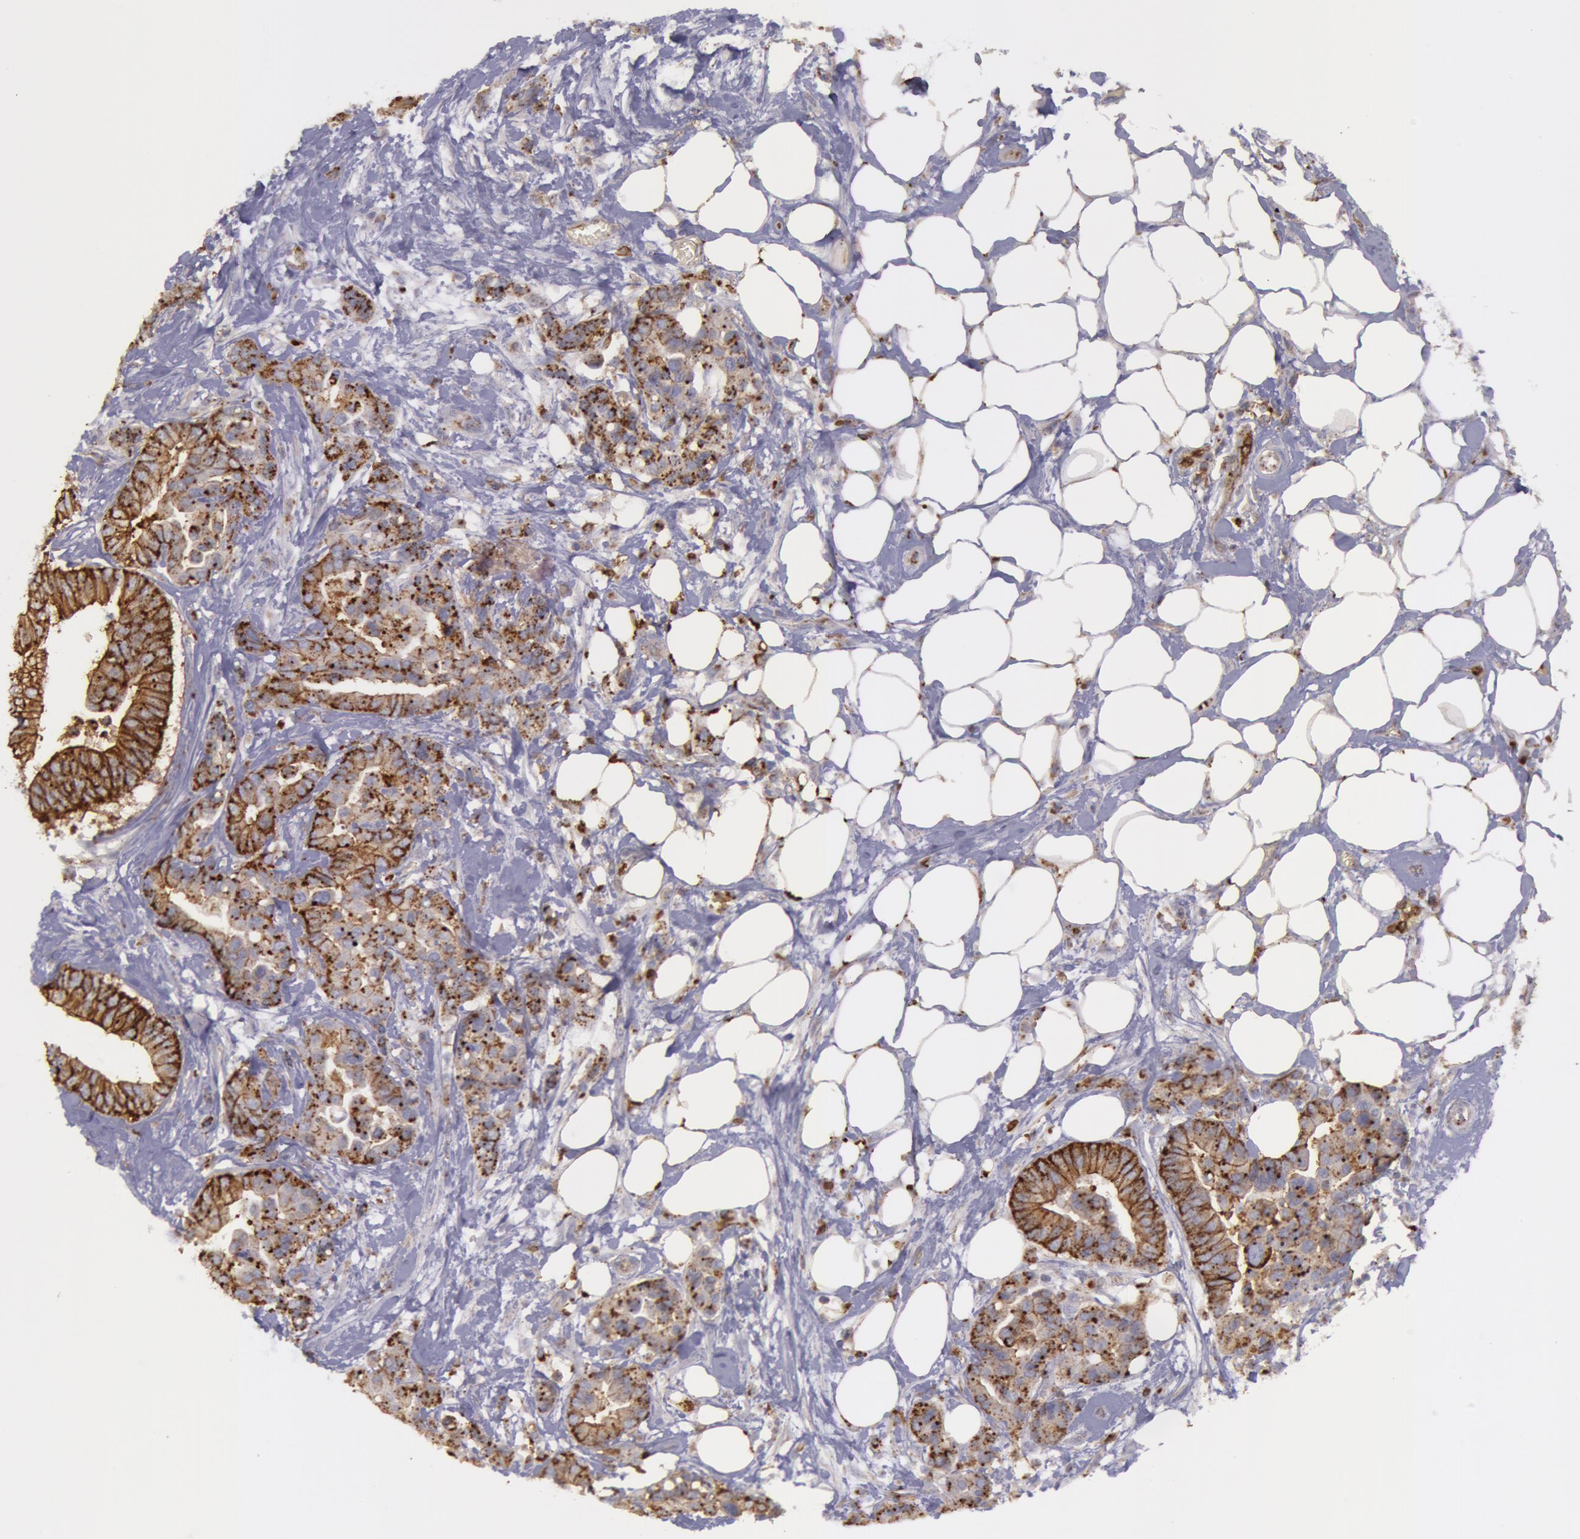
{"staining": {"intensity": "moderate", "quantity": ">75%", "location": "cytoplasmic/membranous"}, "tissue": "colorectal cancer", "cell_type": "Tumor cells", "image_type": "cancer", "snomed": [{"axis": "morphology", "description": "Adenocarcinoma, NOS"}, {"axis": "topography", "description": "Colon"}], "caption": "Human adenocarcinoma (colorectal) stained for a protein (brown) shows moderate cytoplasmic/membranous positive expression in approximately >75% of tumor cells.", "gene": "FLOT2", "patient": {"sex": "male", "age": 82}}